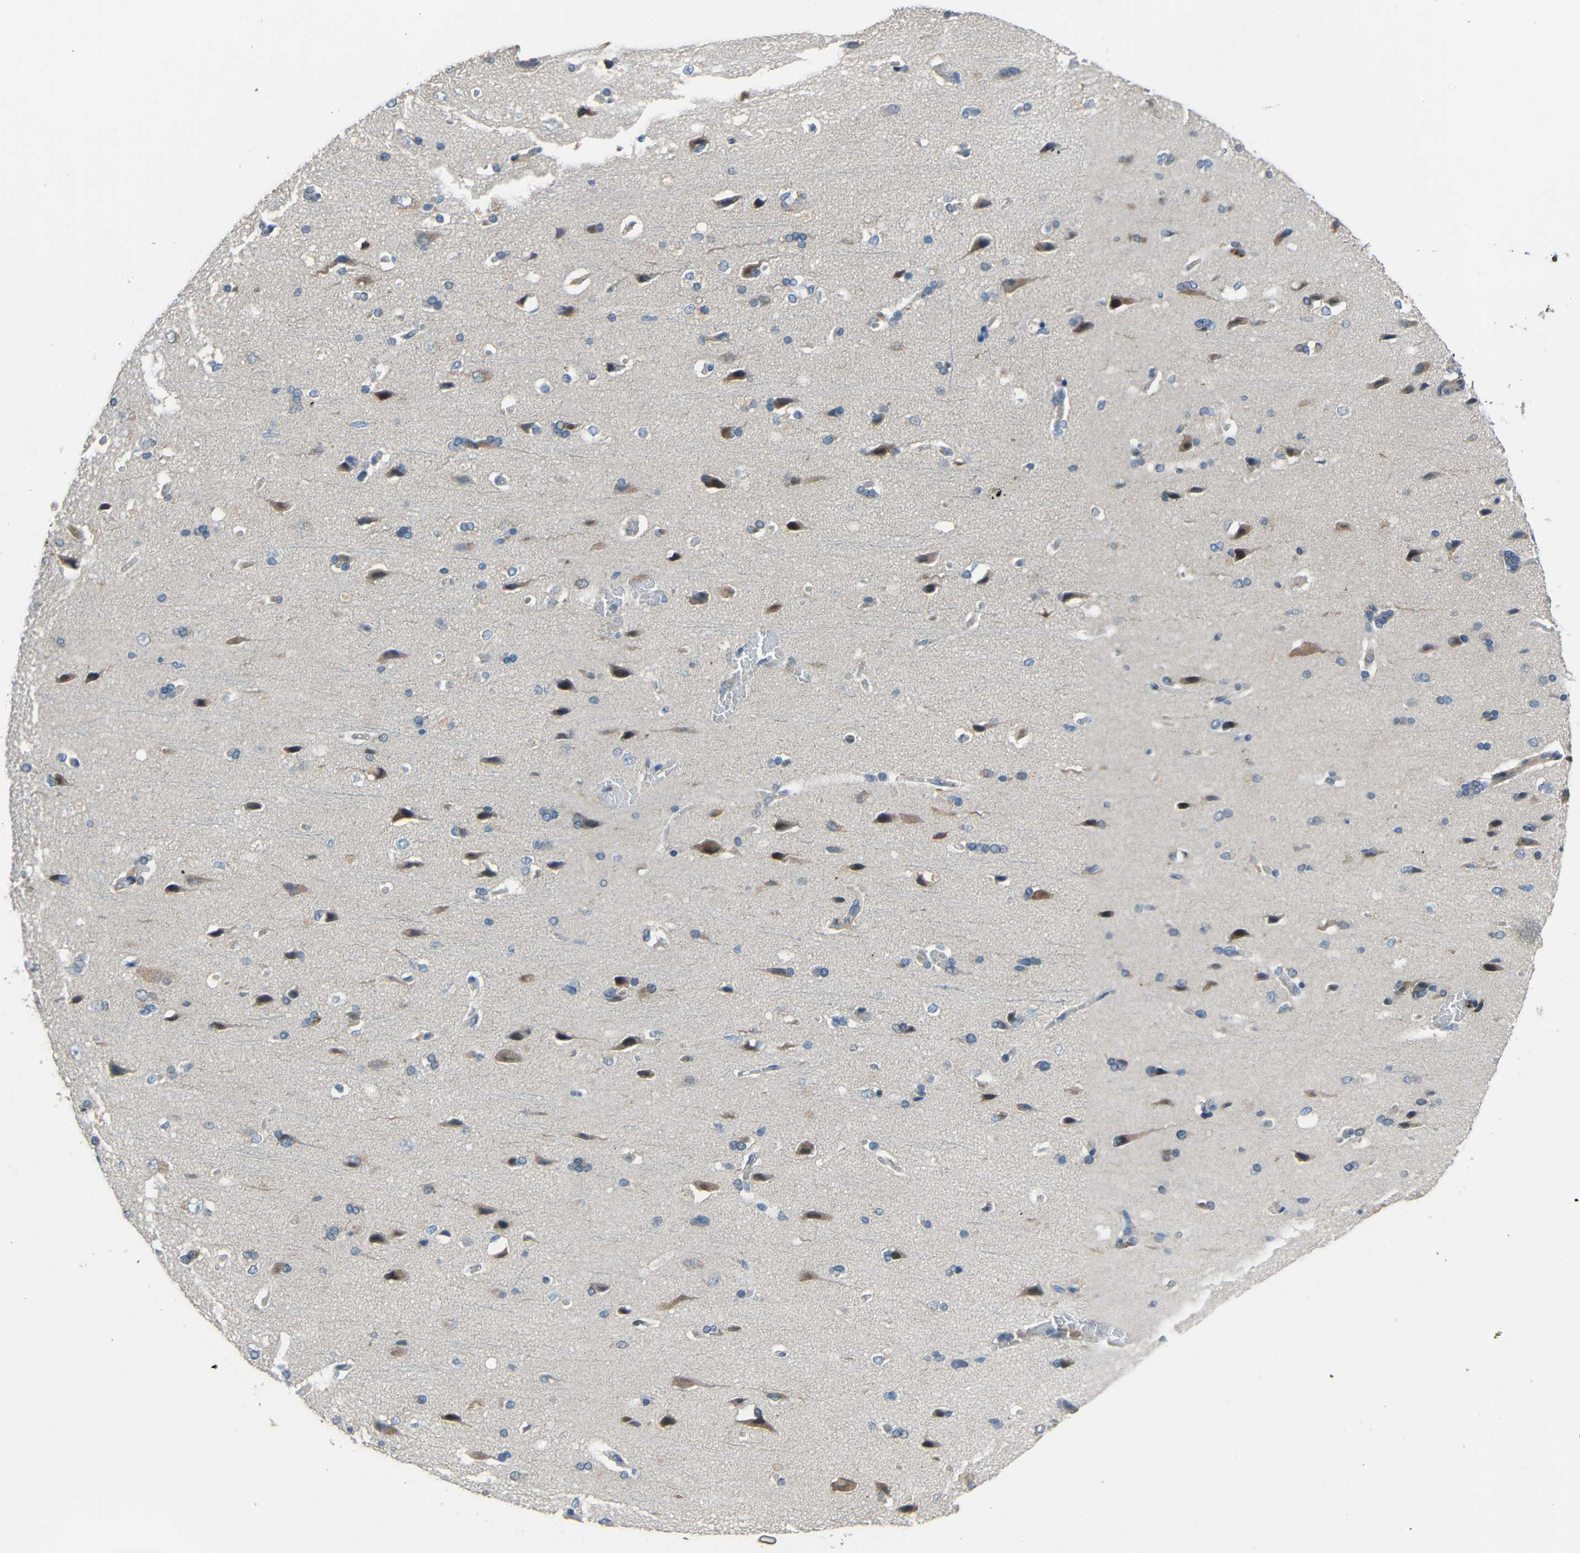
{"staining": {"intensity": "negative", "quantity": "none", "location": "none"}, "tissue": "cerebral cortex", "cell_type": "Endothelial cells", "image_type": "normal", "snomed": [{"axis": "morphology", "description": "Normal tissue, NOS"}, {"axis": "topography", "description": "Cerebral cortex"}], "caption": "Endothelial cells show no significant protein staining in normal cerebral cortex. (DAB immunohistochemistry (IHC) visualized using brightfield microscopy, high magnification).", "gene": "STBD1", "patient": {"sex": "male", "age": 62}}